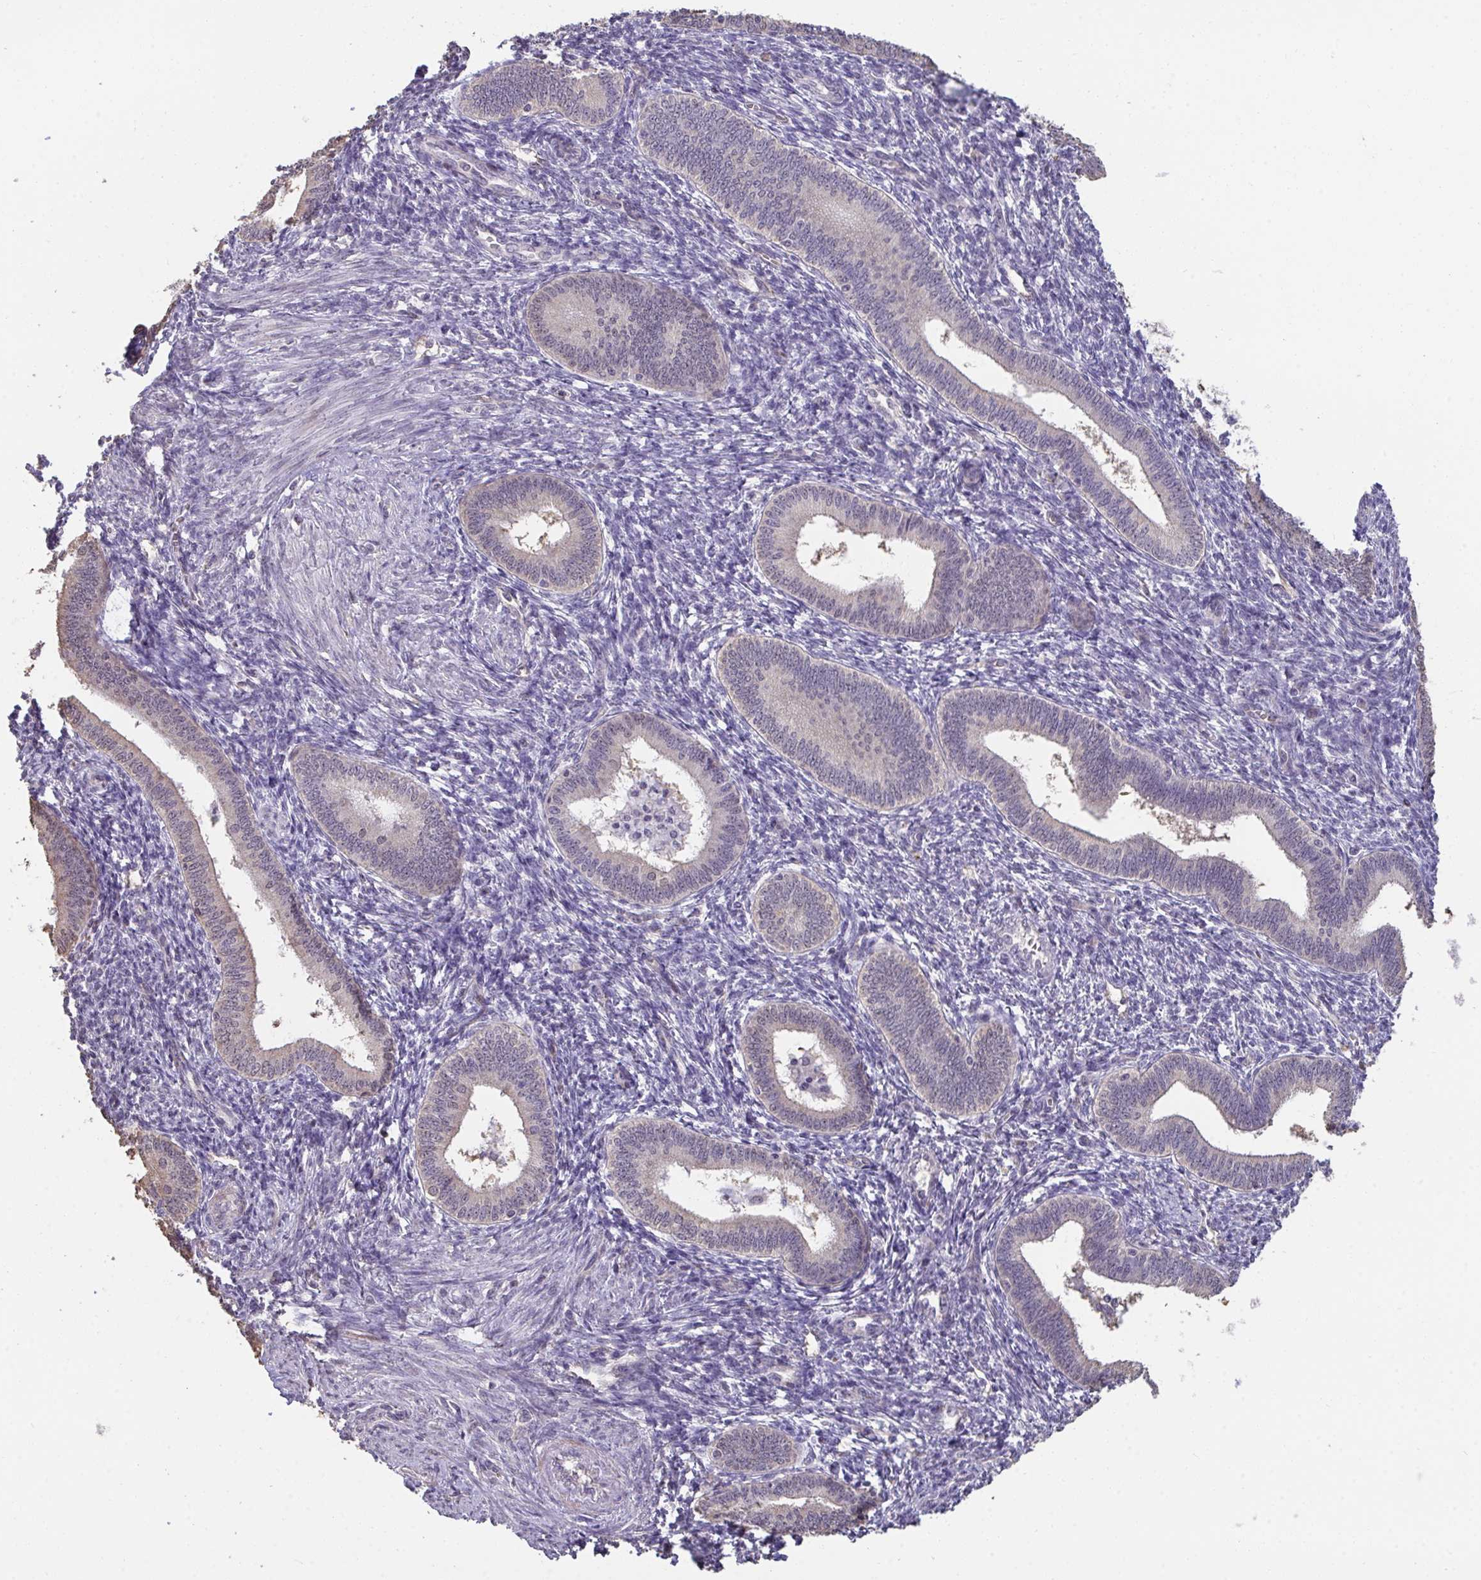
{"staining": {"intensity": "weak", "quantity": "<25%", "location": "nuclear"}, "tissue": "endometrium", "cell_type": "Cells in endometrial stroma", "image_type": "normal", "snomed": [{"axis": "morphology", "description": "Normal tissue, NOS"}, {"axis": "topography", "description": "Endometrium"}], "caption": "This is a image of immunohistochemistry (IHC) staining of unremarkable endometrium, which shows no expression in cells in endometrial stroma. Brightfield microscopy of IHC stained with DAB (3,3'-diaminobenzidine) (brown) and hematoxylin (blue), captured at high magnification.", "gene": "SENP3", "patient": {"sex": "female", "age": 41}}